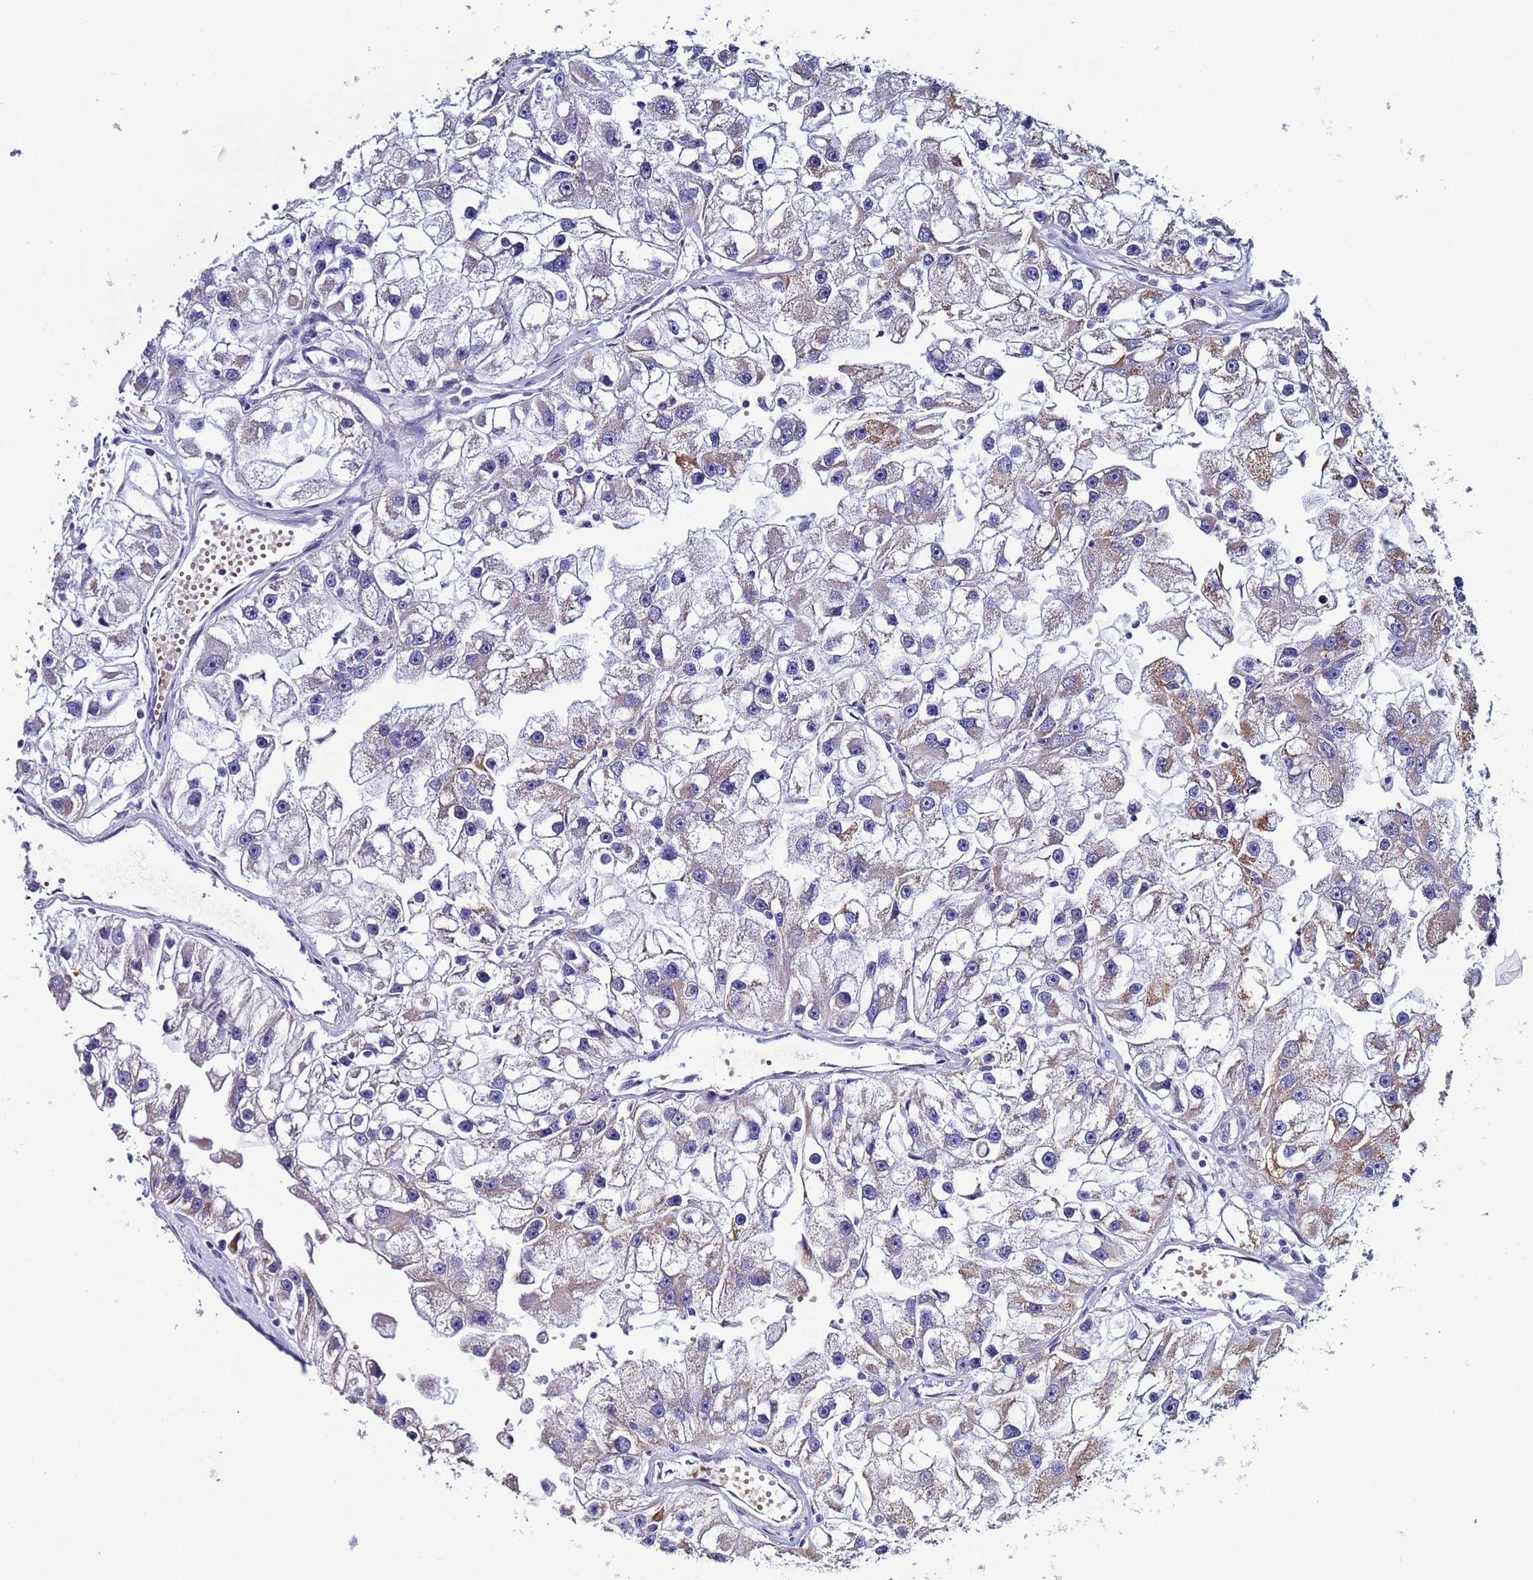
{"staining": {"intensity": "moderate", "quantity": "<25%", "location": "cytoplasmic/membranous"}, "tissue": "renal cancer", "cell_type": "Tumor cells", "image_type": "cancer", "snomed": [{"axis": "morphology", "description": "Adenocarcinoma, NOS"}, {"axis": "topography", "description": "Kidney"}], "caption": "Renal cancer (adenocarcinoma) was stained to show a protein in brown. There is low levels of moderate cytoplasmic/membranous positivity in approximately <25% of tumor cells.", "gene": "CLHC1", "patient": {"sex": "male", "age": 63}}